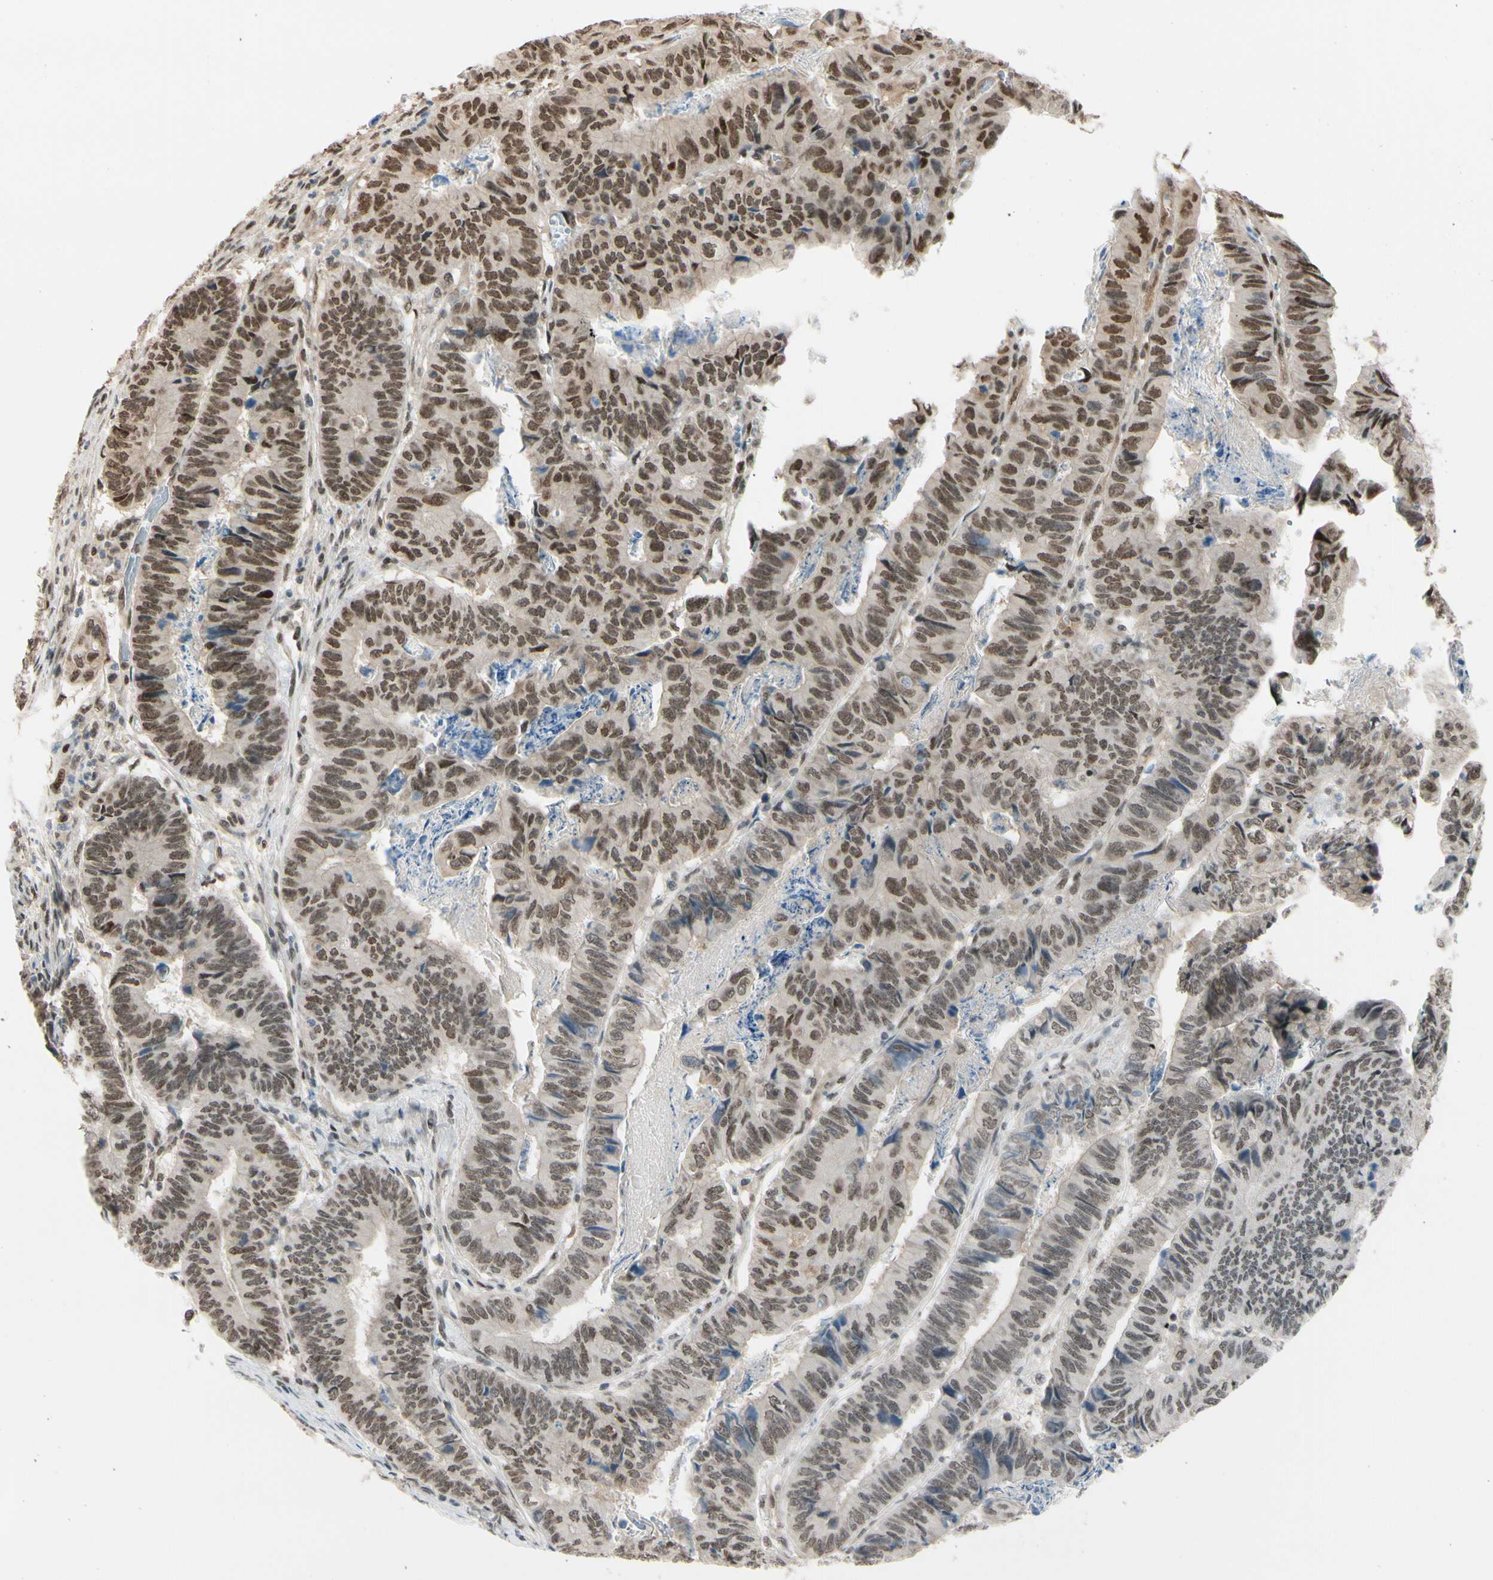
{"staining": {"intensity": "moderate", "quantity": ">75%", "location": "nuclear"}, "tissue": "stomach cancer", "cell_type": "Tumor cells", "image_type": "cancer", "snomed": [{"axis": "morphology", "description": "Adenocarcinoma, NOS"}, {"axis": "topography", "description": "Stomach, lower"}], "caption": "Stomach cancer tissue displays moderate nuclear positivity in about >75% of tumor cells", "gene": "SUFU", "patient": {"sex": "male", "age": 77}}